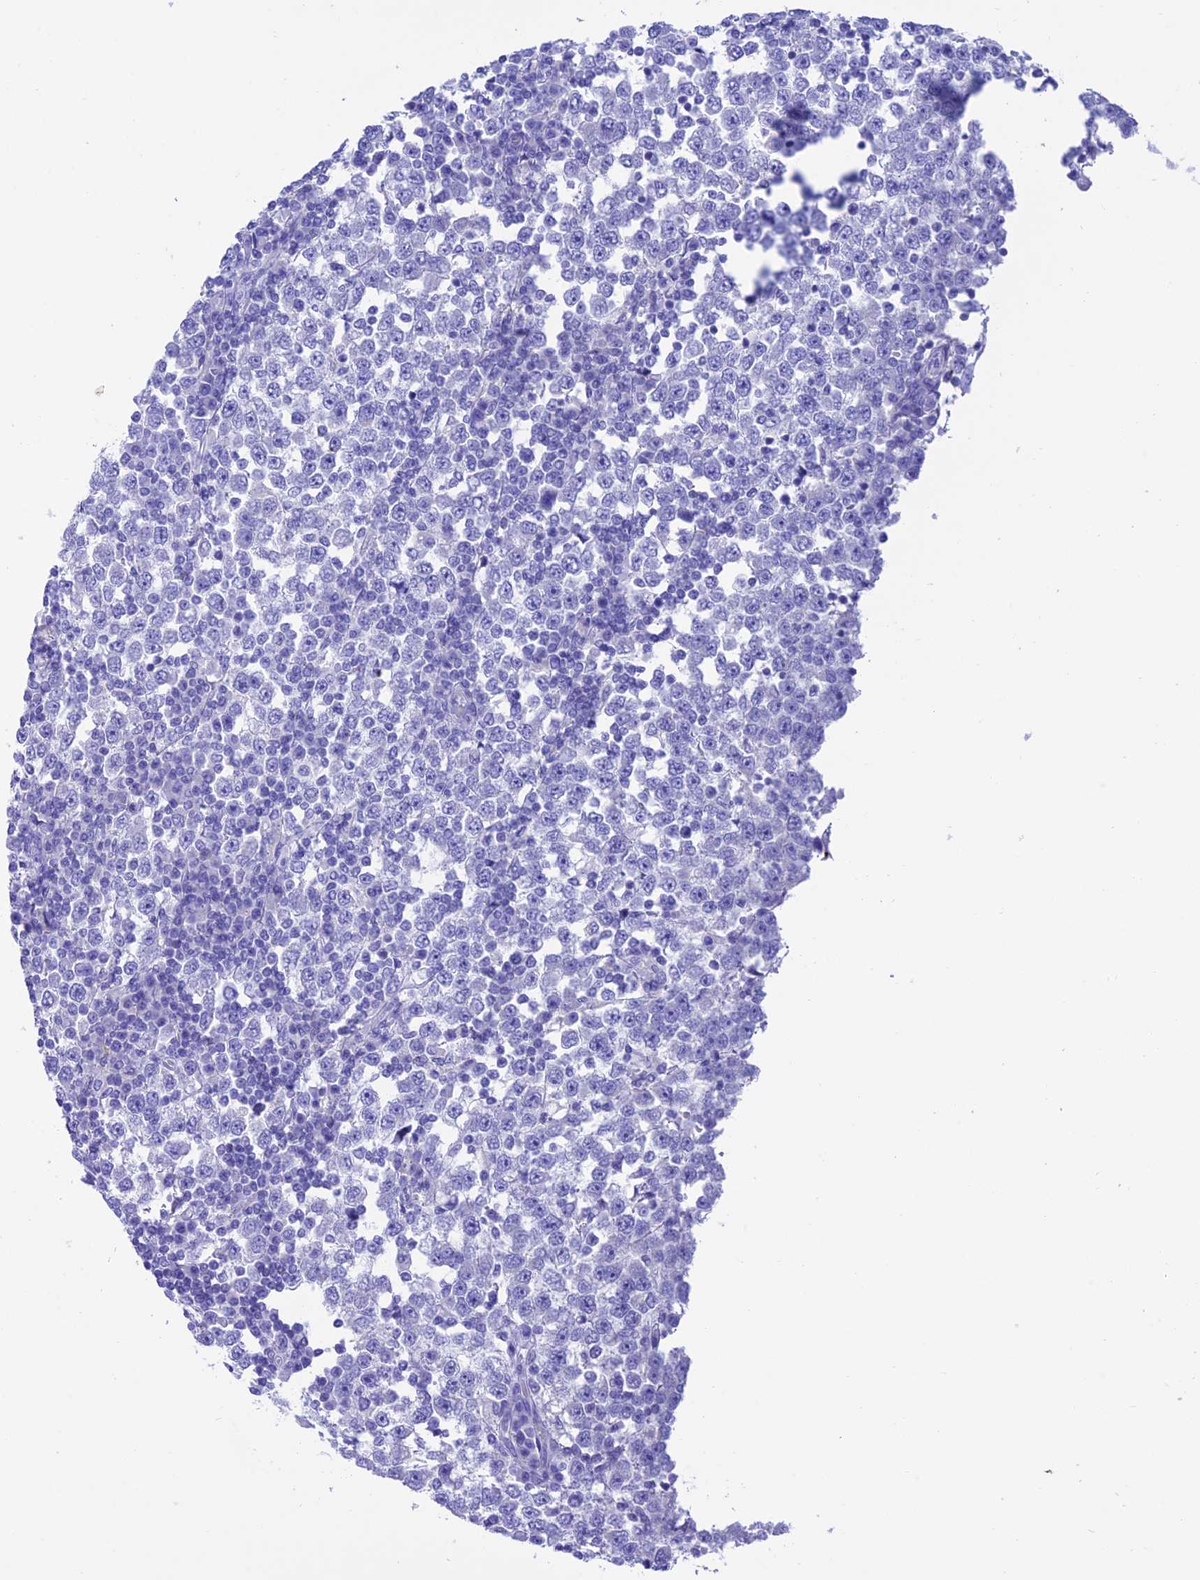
{"staining": {"intensity": "negative", "quantity": "none", "location": "none"}, "tissue": "testis cancer", "cell_type": "Tumor cells", "image_type": "cancer", "snomed": [{"axis": "morphology", "description": "Seminoma, NOS"}, {"axis": "topography", "description": "Testis"}], "caption": "A photomicrograph of human seminoma (testis) is negative for staining in tumor cells.", "gene": "VPS52", "patient": {"sex": "male", "age": 65}}